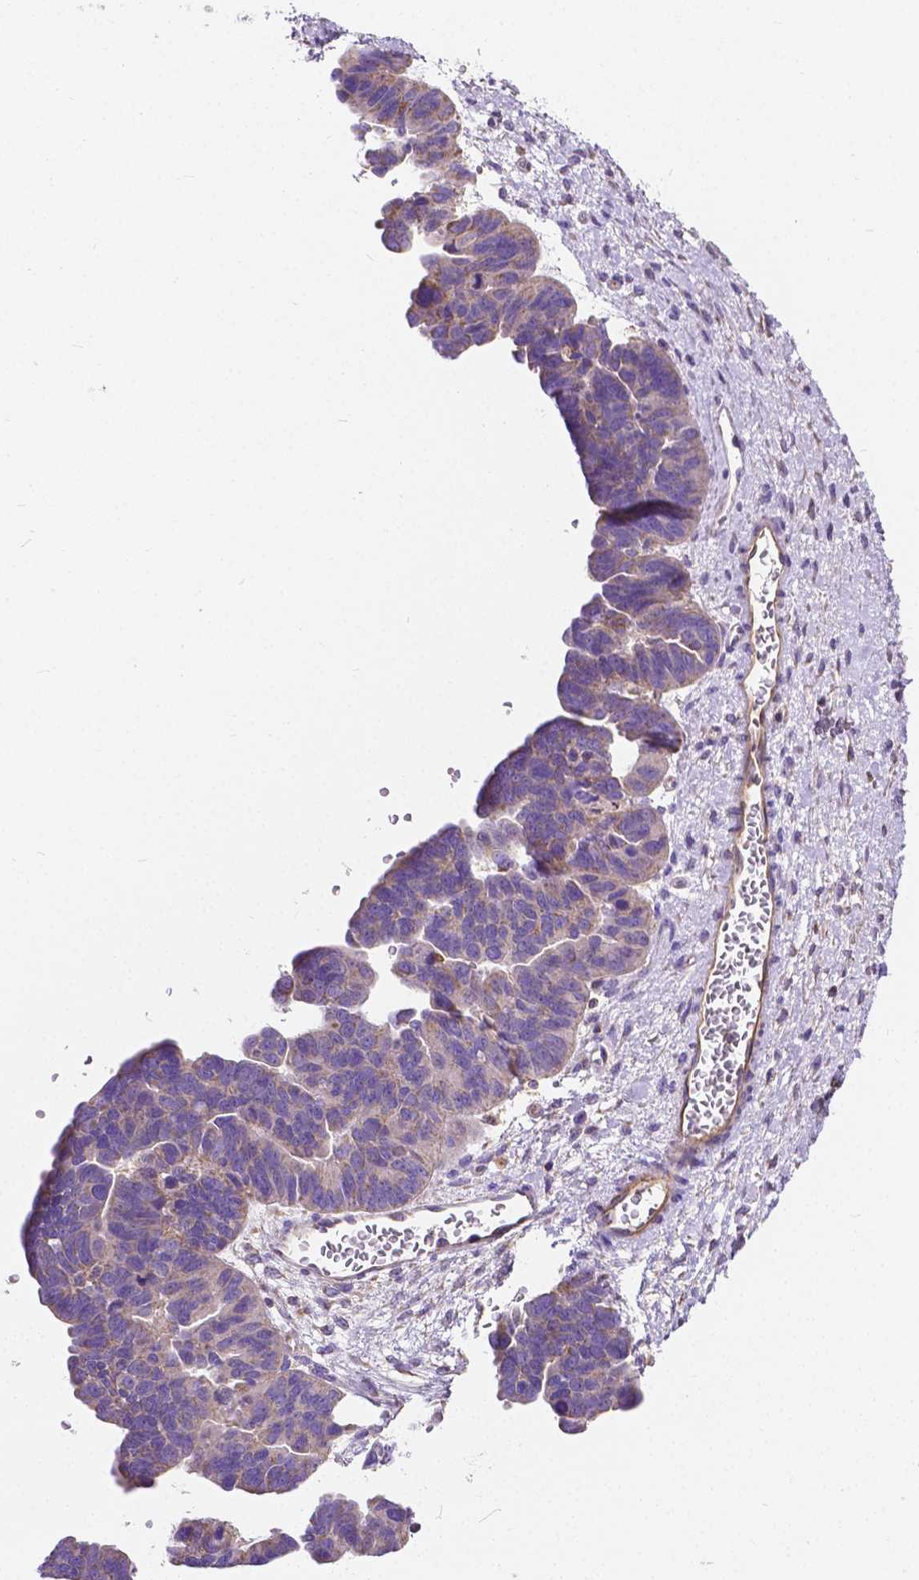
{"staining": {"intensity": "negative", "quantity": "none", "location": "none"}, "tissue": "ovarian cancer", "cell_type": "Tumor cells", "image_type": "cancer", "snomed": [{"axis": "morphology", "description": "Cystadenocarcinoma, serous, NOS"}, {"axis": "topography", "description": "Ovary"}], "caption": "High power microscopy histopathology image of an immunohistochemistry histopathology image of ovarian cancer (serous cystadenocarcinoma), revealing no significant expression in tumor cells.", "gene": "RAB20", "patient": {"sex": "female", "age": 64}}